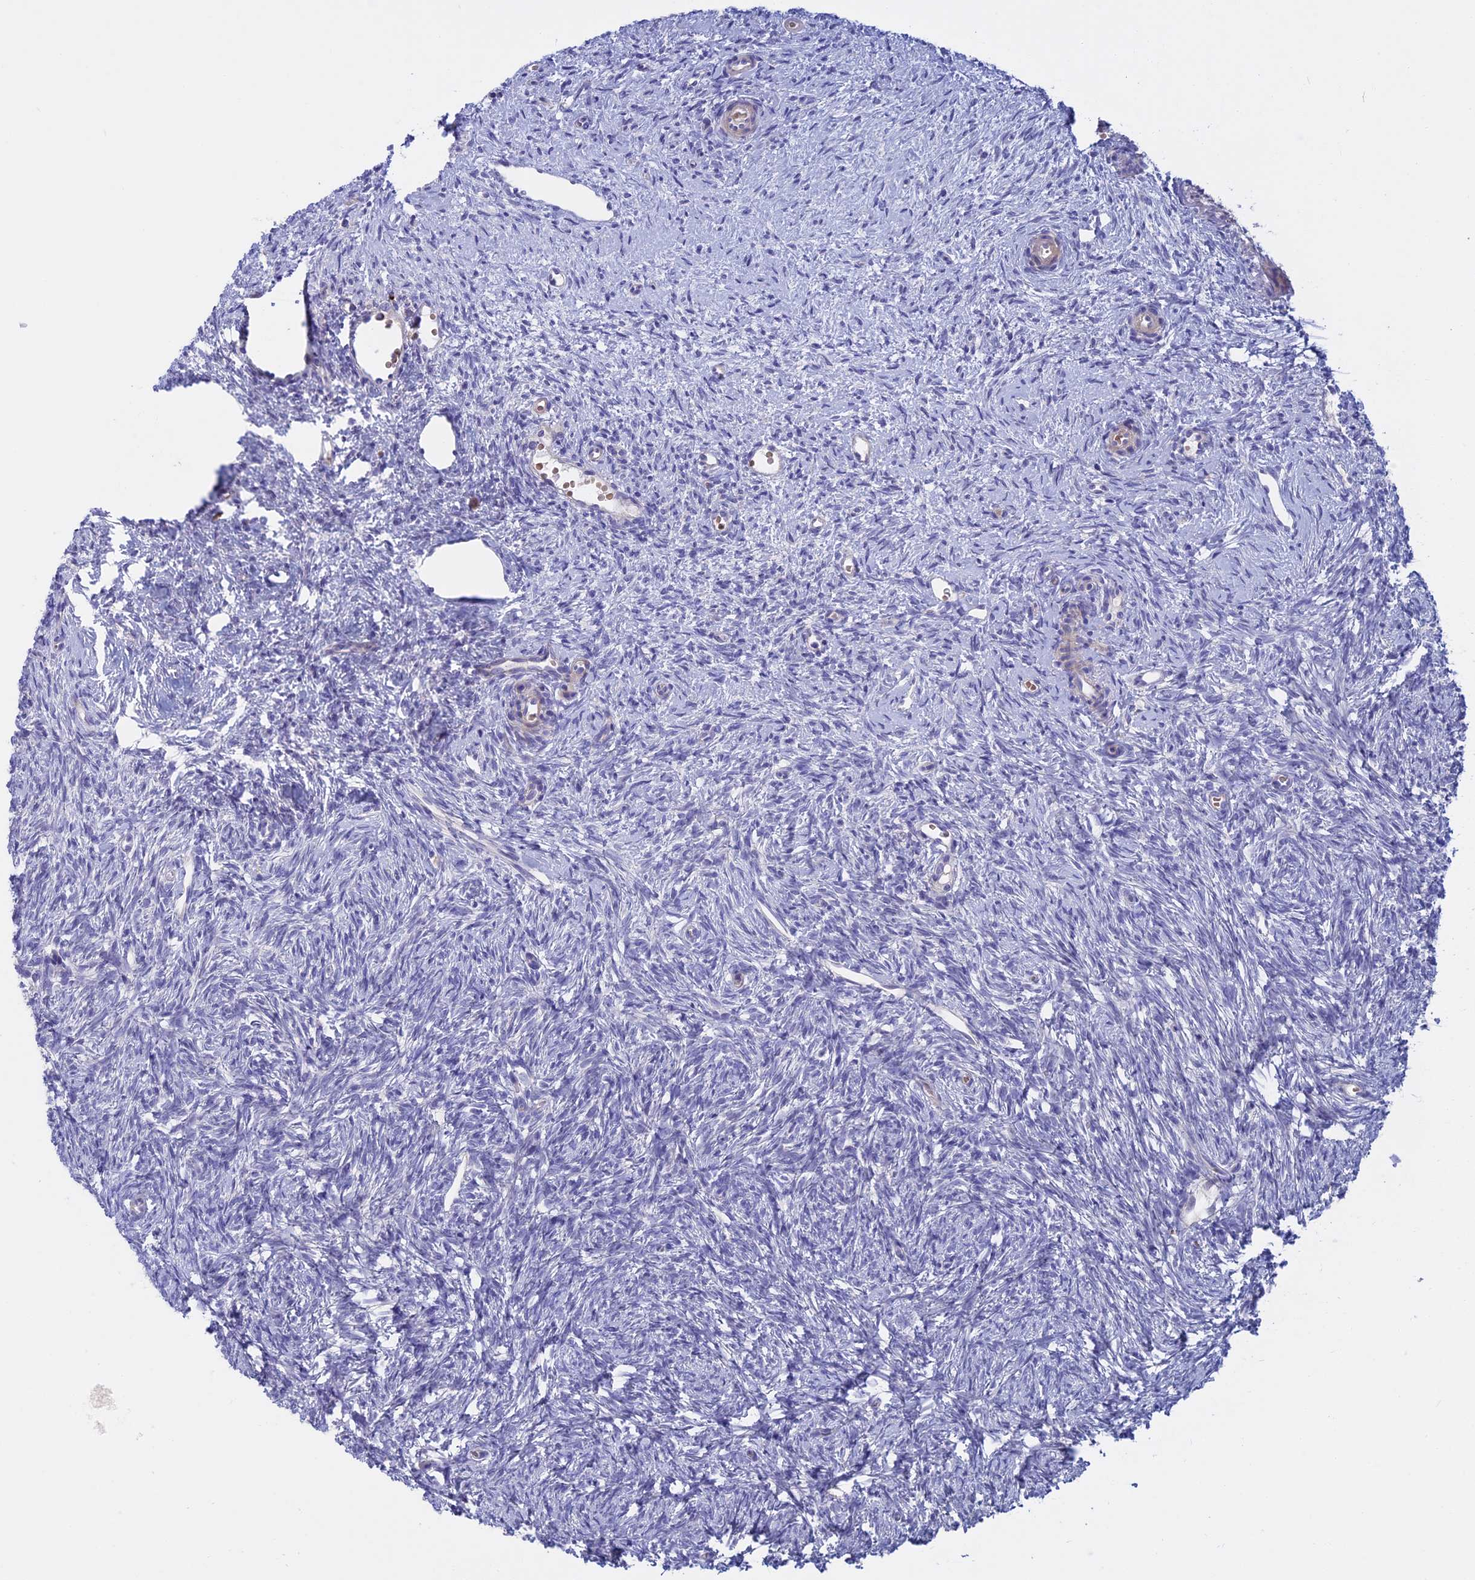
{"staining": {"intensity": "negative", "quantity": "none", "location": "none"}, "tissue": "ovary", "cell_type": "Follicle cells", "image_type": "normal", "snomed": [{"axis": "morphology", "description": "Normal tissue, NOS"}, {"axis": "topography", "description": "Ovary"}], "caption": "Immunohistochemistry (IHC) micrograph of benign ovary stained for a protein (brown), which reveals no expression in follicle cells. Nuclei are stained in blue.", "gene": "SLC2A6", "patient": {"sex": "female", "age": 51}}